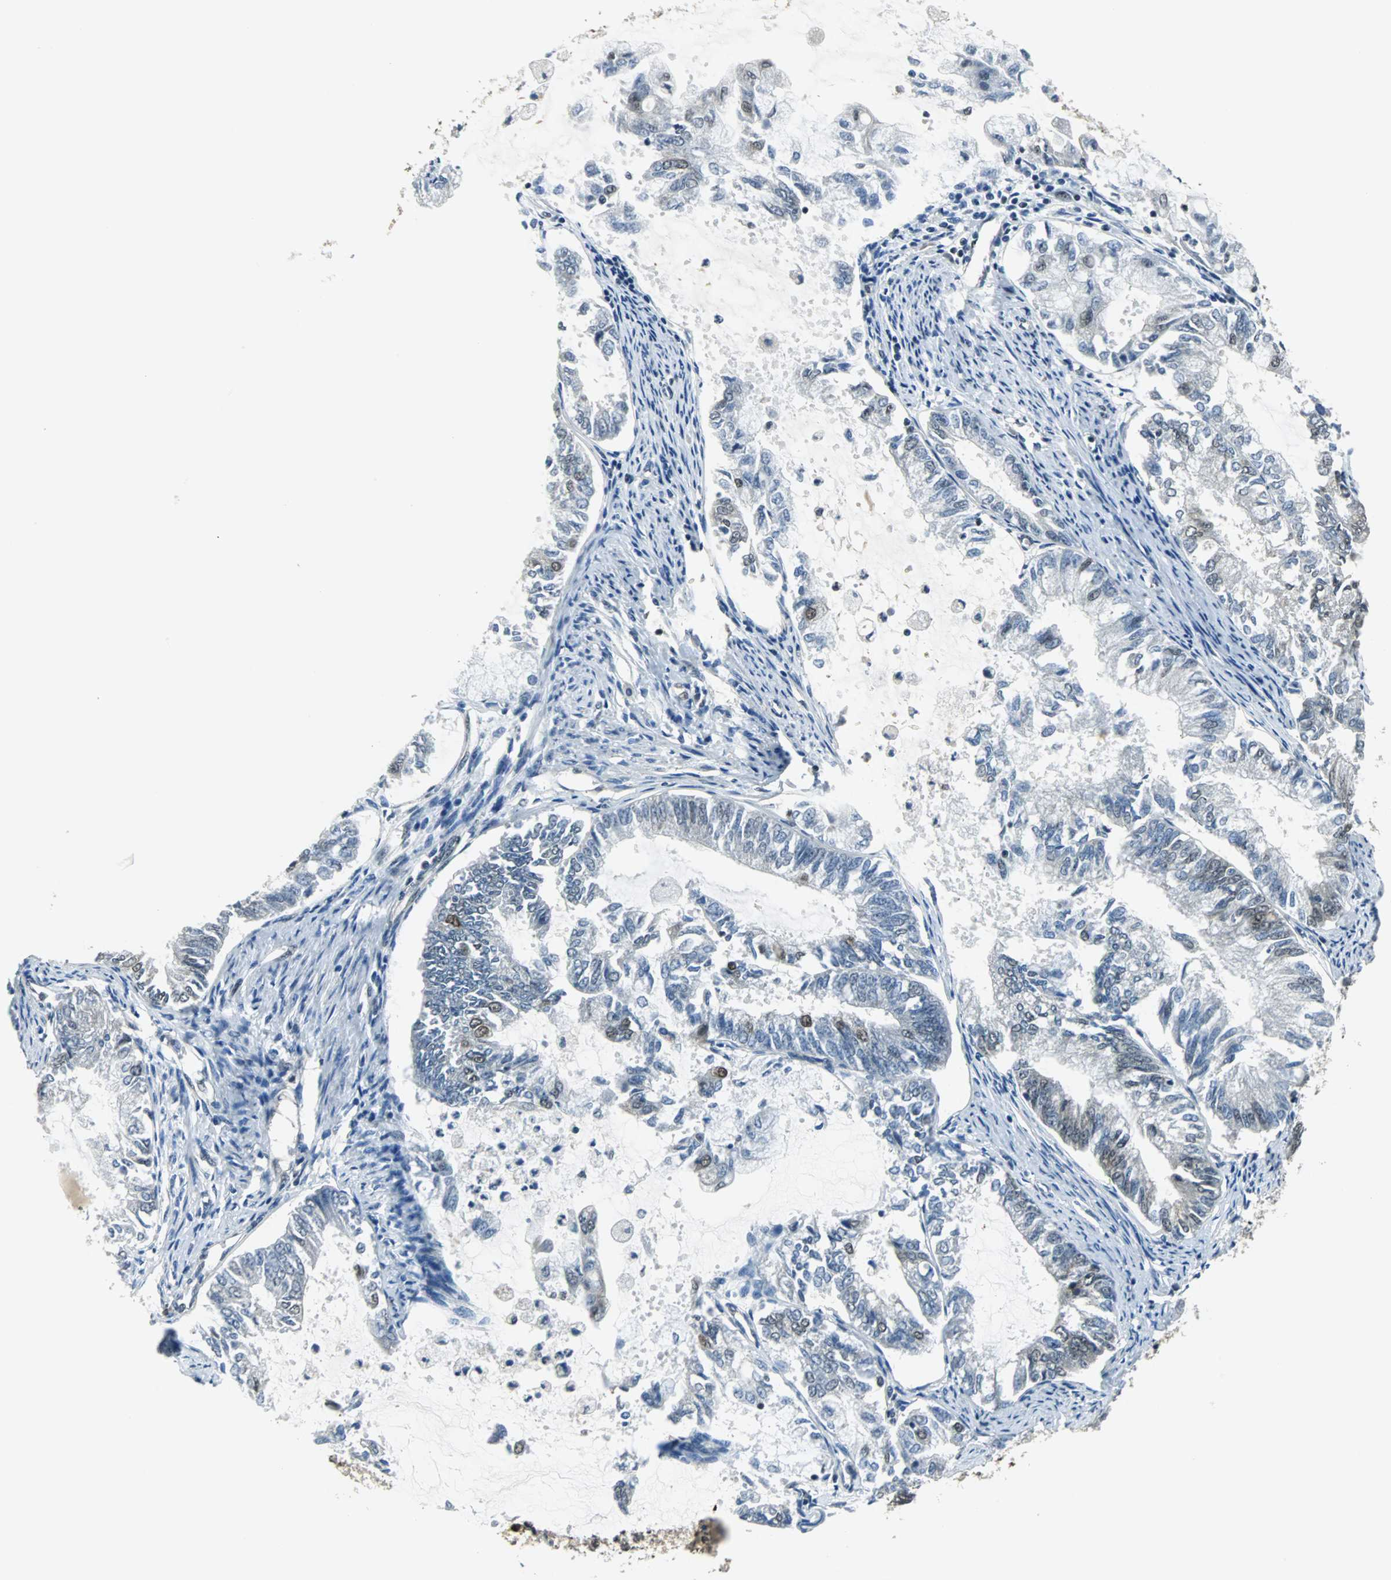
{"staining": {"intensity": "moderate", "quantity": "<25%", "location": "nuclear"}, "tissue": "endometrial cancer", "cell_type": "Tumor cells", "image_type": "cancer", "snomed": [{"axis": "morphology", "description": "Adenocarcinoma, NOS"}, {"axis": "topography", "description": "Endometrium"}], "caption": "Endometrial adenocarcinoma was stained to show a protein in brown. There is low levels of moderate nuclear staining in about <25% of tumor cells. The staining is performed using DAB brown chromogen to label protein expression. The nuclei are counter-stained blue using hematoxylin.", "gene": "RBM14", "patient": {"sex": "female", "age": 86}}